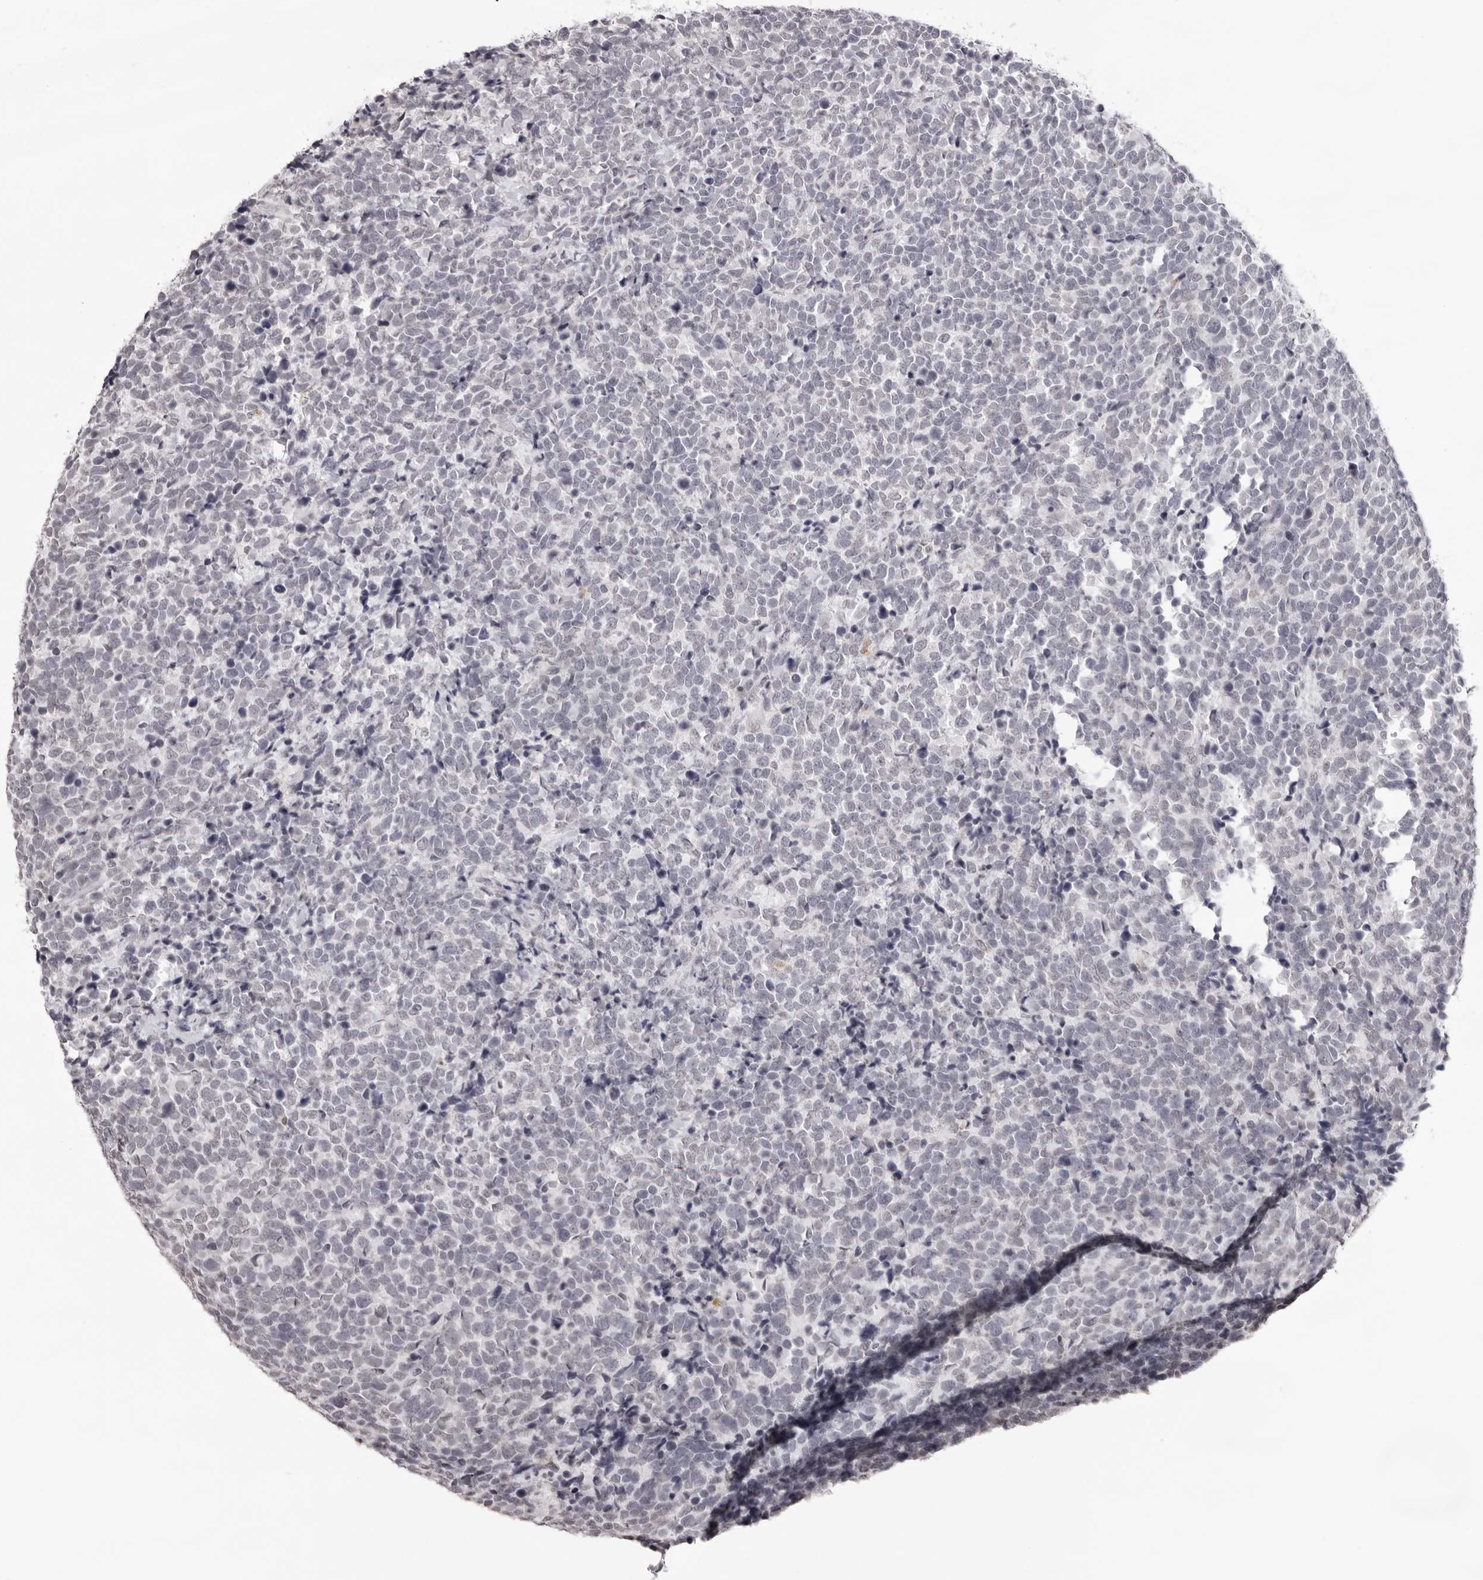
{"staining": {"intensity": "negative", "quantity": "none", "location": "none"}, "tissue": "urothelial cancer", "cell_type": "Tumor cells", "image_type": "cancer", "snomed": [{"axis": "morphology", "description": "Urothelial carcinoma, High grade"}, {"axis": "topography", "description": "Urinary bladder"}], "caption": "This is a micrograph of immunohistochemistry (IHC) staining of urothelial carcinoma (high-grade), which shows no staining in tumor cells.", "gene": "NTM", "patient": {"sex": "female", "age": 82}}